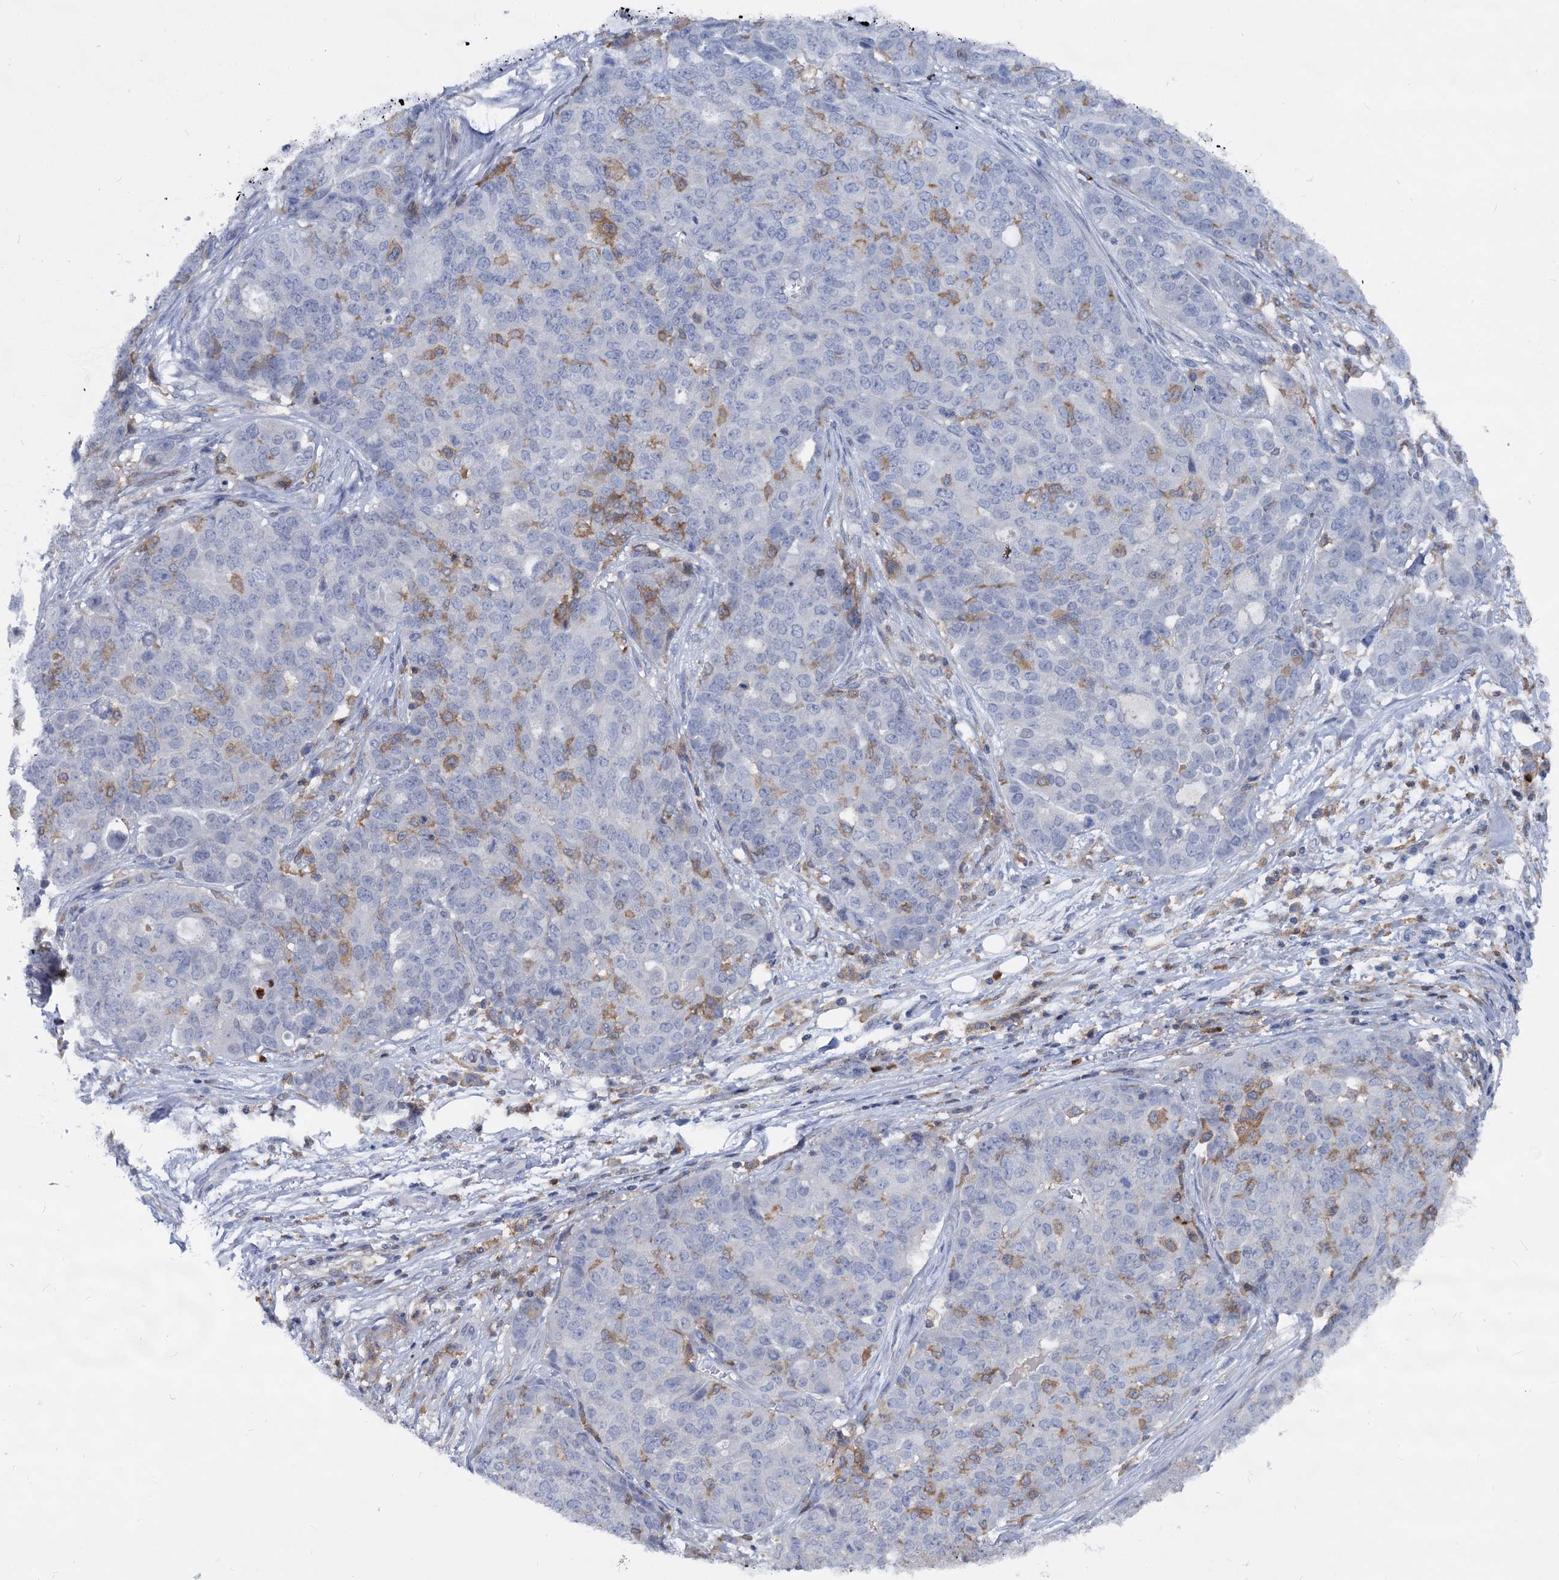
{"staining": {"intensity": "negative", "quantity": "none", "location": "none"}, "tissue": "ovarian cancer", "cell_type": "Tumor cells", "image_type": "cancer", "snomed": [{"axis": "morphology", "description": "Cystadenocarcinoma, serous, NOS"}, {"axis": "topography", "description": "Soft tissue"}, {"axis": "topography", "description": "Ovary"}], "caption": "Tumor cells are negative for protein expression in human ovarian cancer (serous cystadenocarcinoma). The staining is performed using DAB (3,3'-diaminobenzidine) brown chromogen with nuclei counter-stained in using hematoxylin.", "gene": "RHOG", "patient": {"sex": "female", "age": 57}}